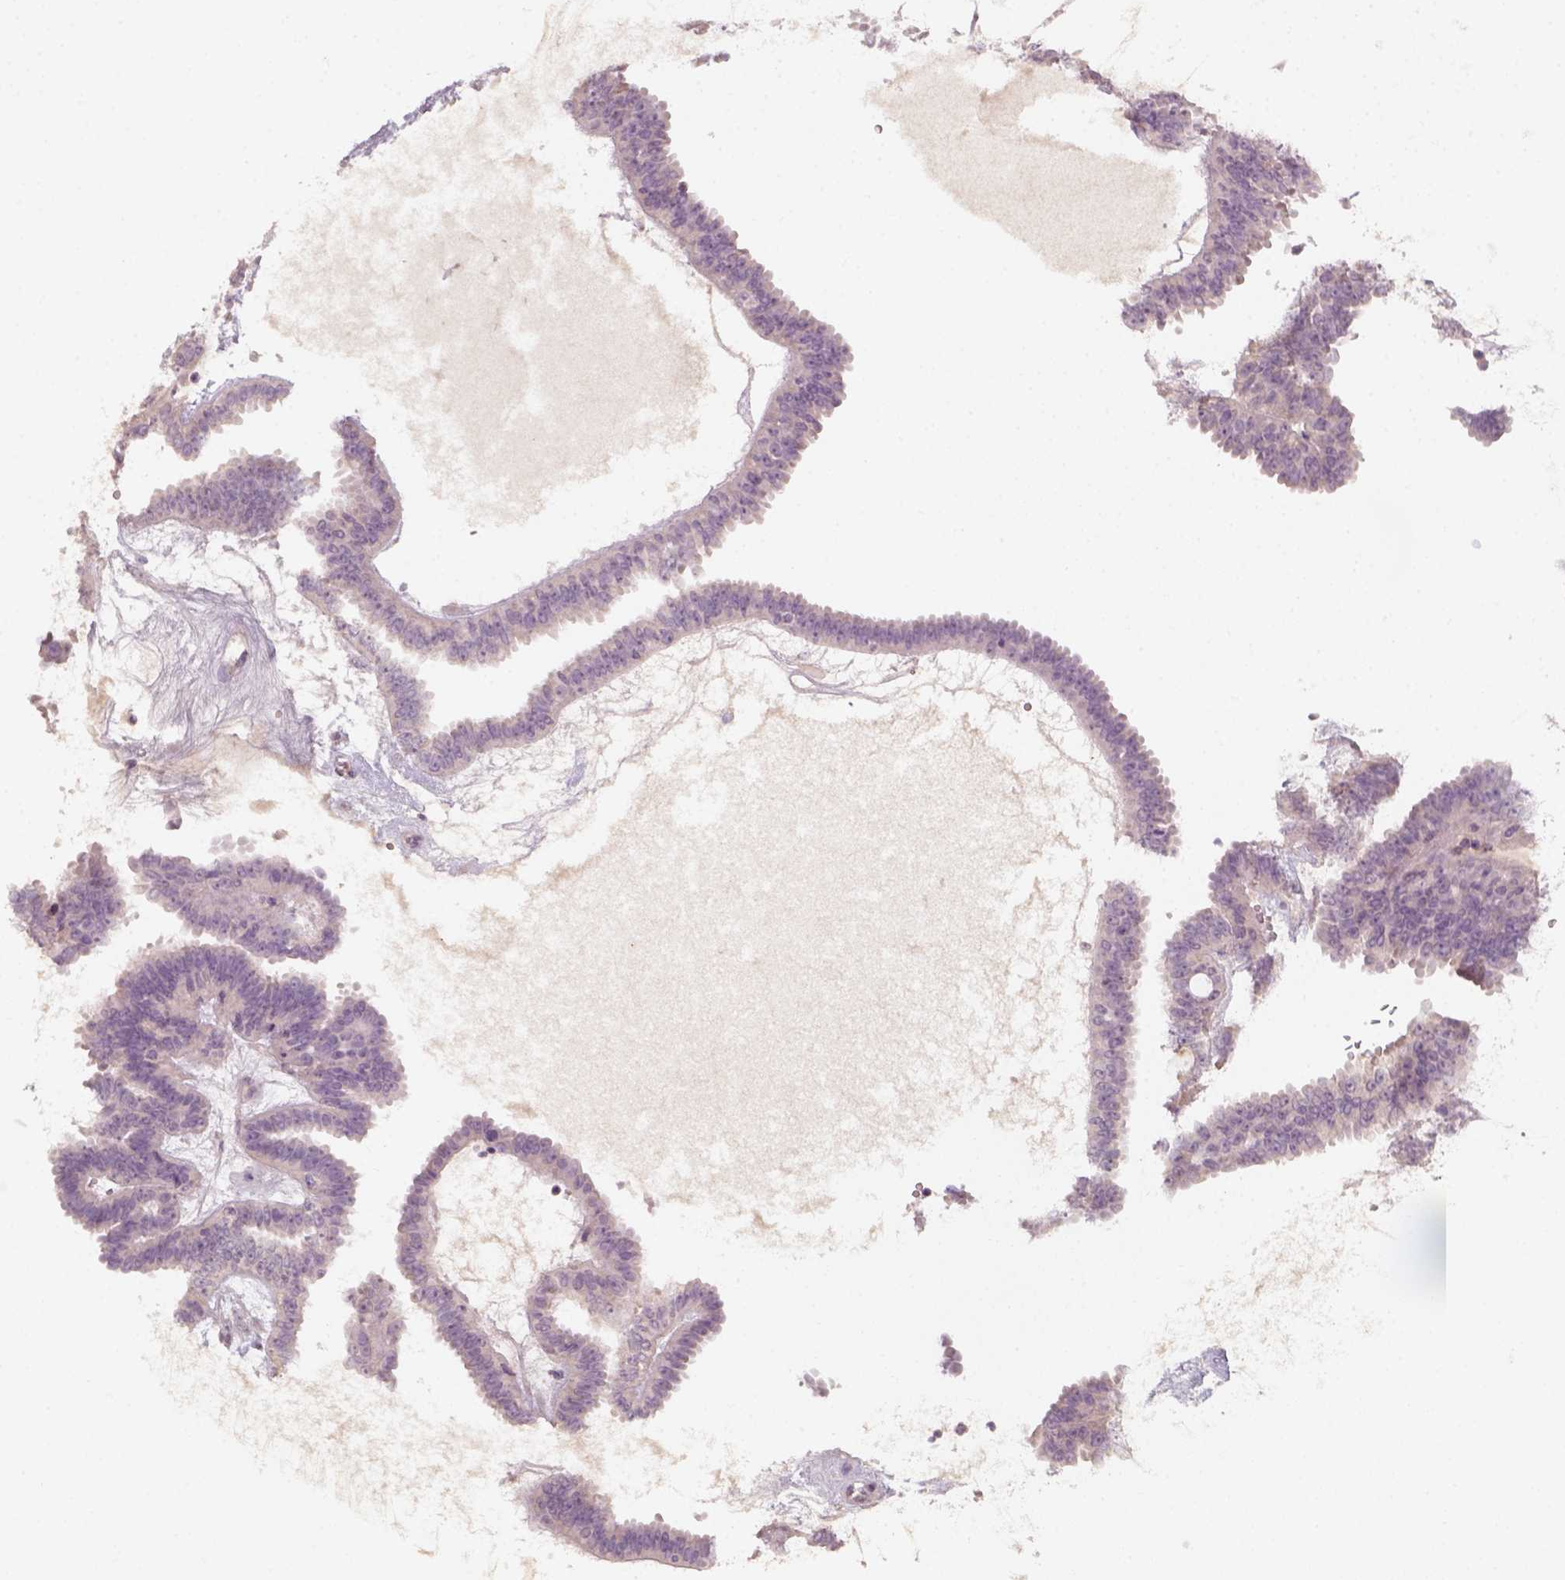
{"staining": {"intensity": "negative", "quantity": "none", "location": "none"}, "tissue": "ovarian cancer", "cell_type": "Tumor cells", "image_type": "cancer", "snomed": [{"axis": "morphology", "description": "Cystadenocarcinoma, serous, NOS"}, {"axis": "topography", "description": "Ovary"}], "caption": "An immunohistochemistry (IHC) micrograph of ovarian cancer (serous cystadenocarcinoma) is shown. There is no staining in tumor cells of ovarian cancer (serous cystadenocarcinoma).", "gene": "AQP9", "patient": {"sex": "female", "age": 71}}